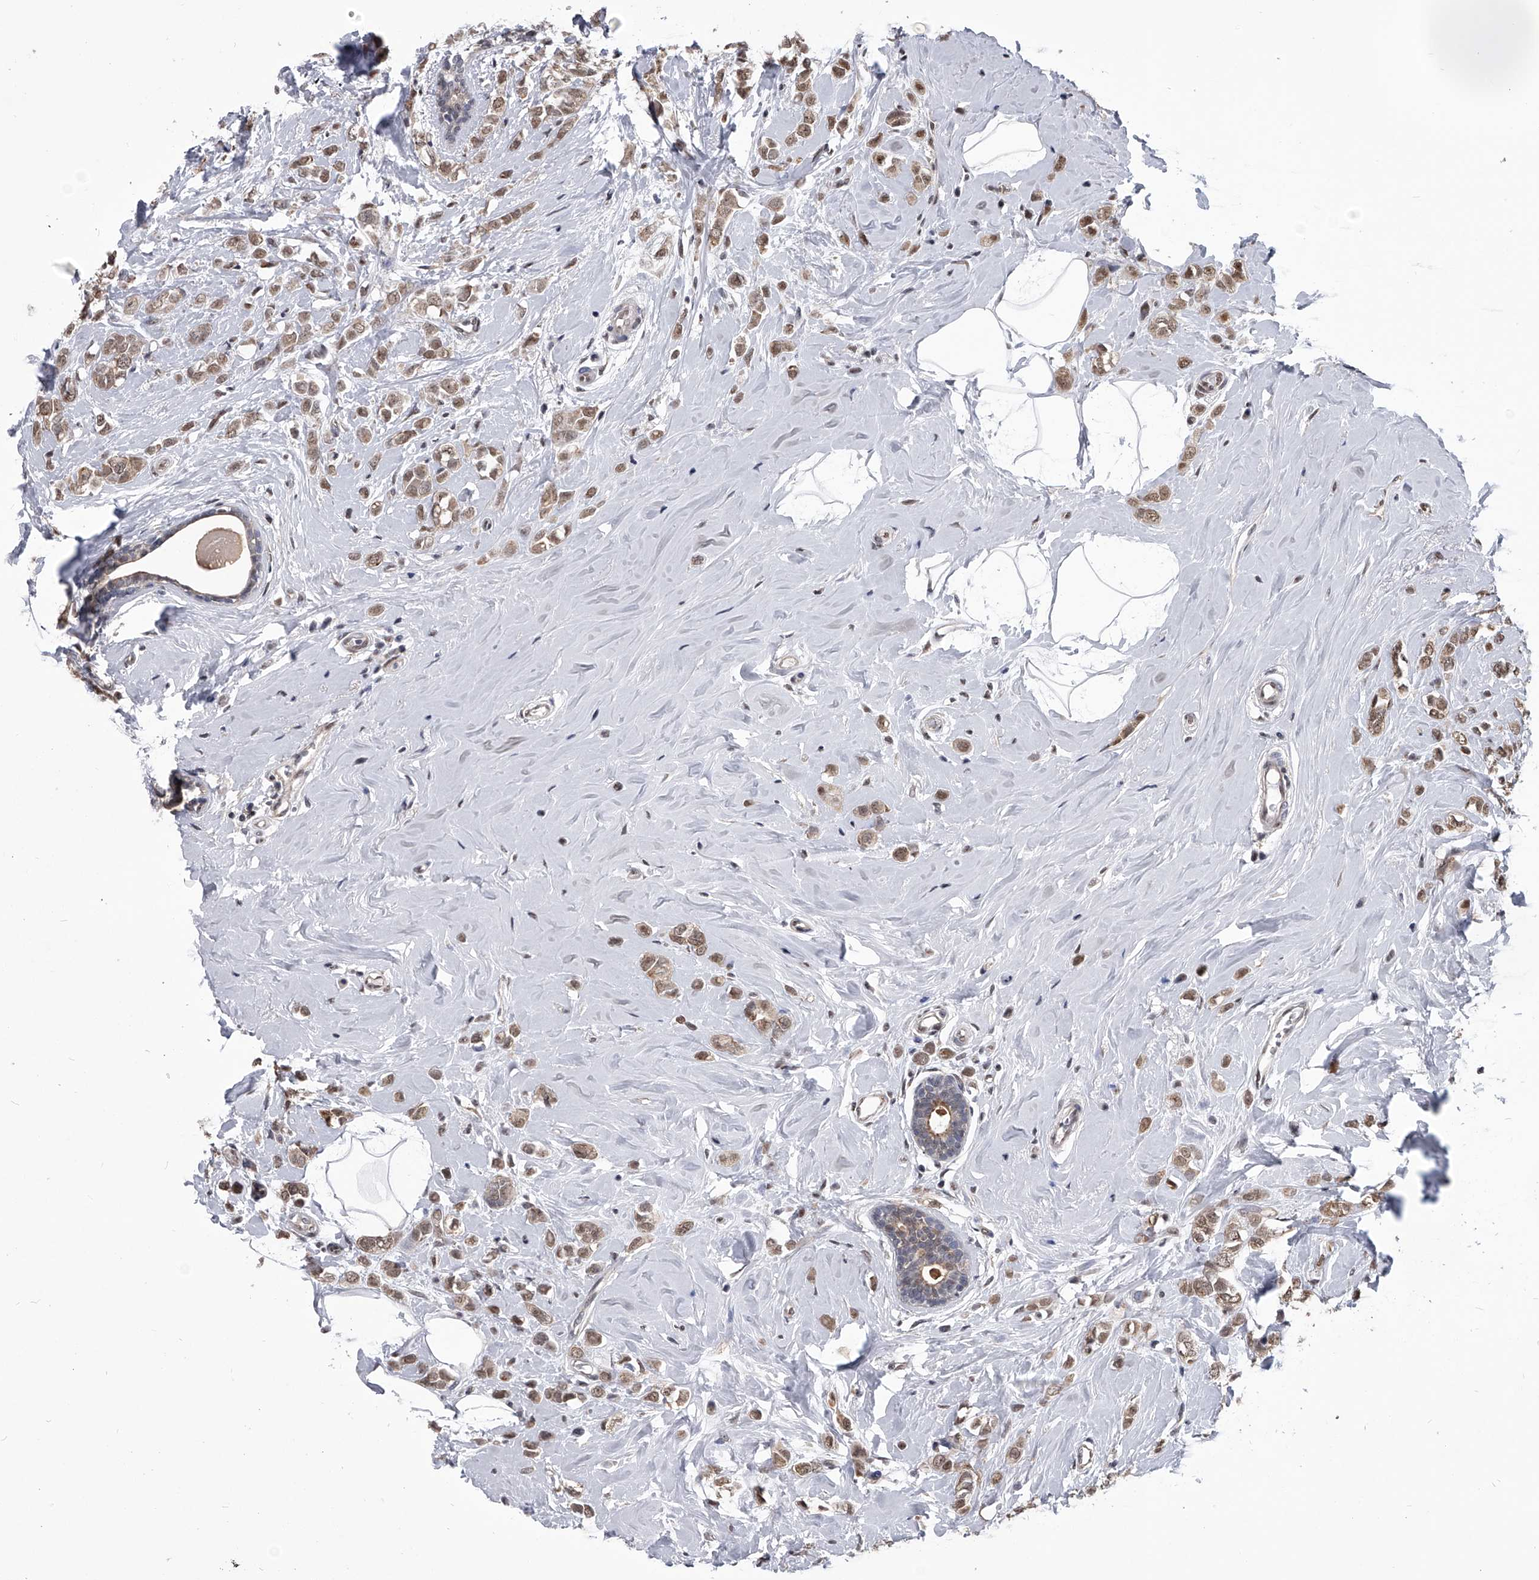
{"staining": {"intensity": "moderate", "quantity": ">75%", "location": "cytoplasmic/membranous,nuclear"}, "tissue": "breast cancer", "cell_type": "Tumor cells", "image_type": "cancer", "snomed": [{"axis": "morphology", "description": "Lobular carcinoma"}, {"axis": "topography", "description": "Breast"}], "caption": "Protein staining demonstrates moderate cytoplasmic/membranous and nuclear staining in about >75% of tumor cells in breast lobular carcinoma. (DAB = brown stain, brightfield microscopy at high magnification).", "gene": "ZNF76", "patient": {"sex": "female", "age": 47}}